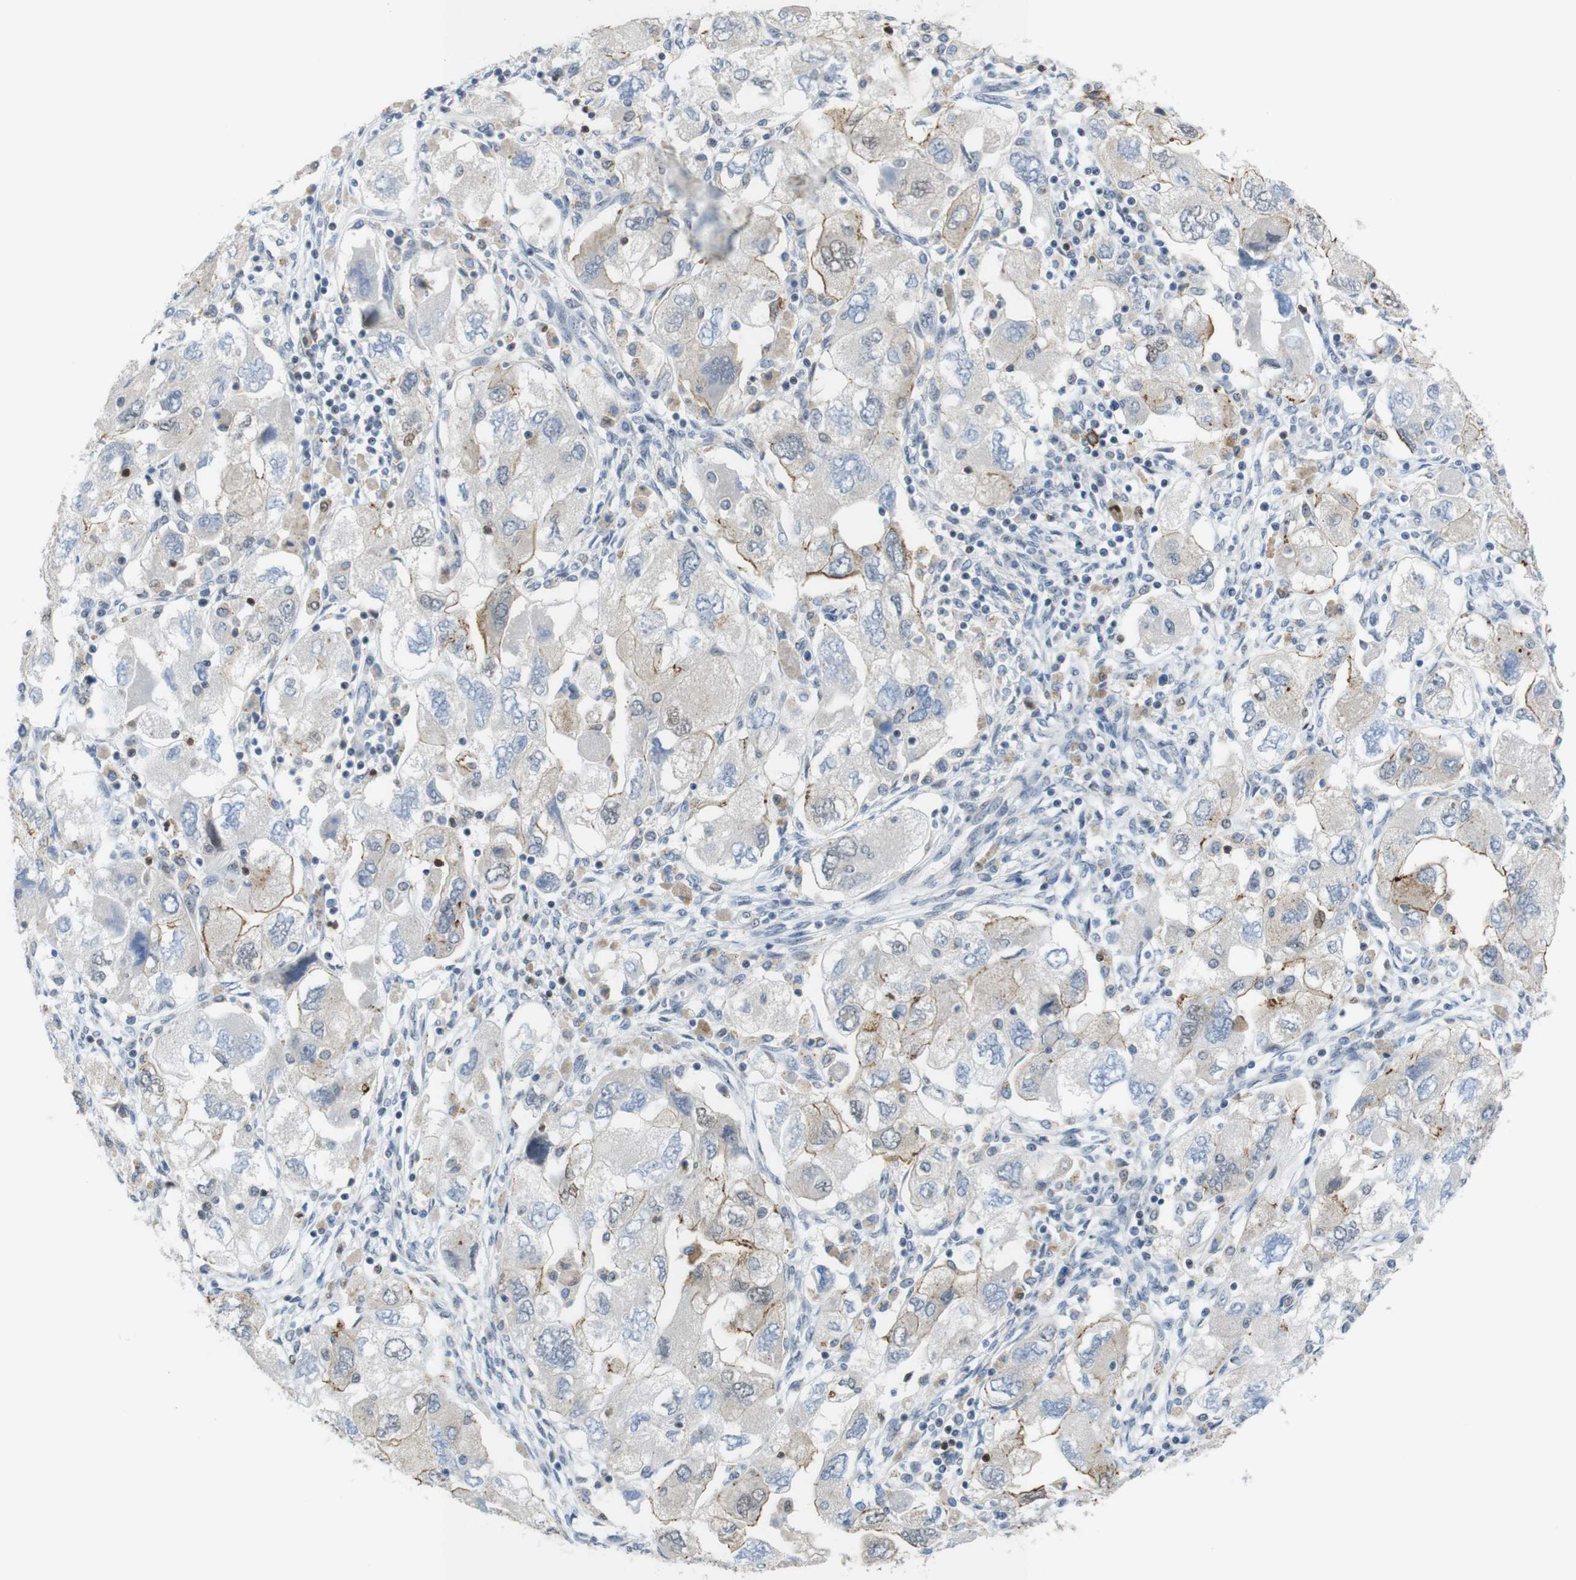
{"staining": {"intensity": "weak", "quantity": "25%-75%", "location": "cytoplasmic/membranous"}, "tissue": "ovarian cancer", "cell_type": "Tumor cells", "image_type": "cancer", "snomed": [{"axis": "morphology", "description": "Carcinoma, NOS"}, {"axis": "morphology", "description": "Cystadenocarcinoma, serous, NOS"}, {"axis": "topography", "description": "Ovary"}], "caption": "DAB immunohistochemical staining of human carcinoma (ovarian) exhibits weak cytoplasmic/membranous protein positivity in approximately 25%-75% of tumor cells.", "gene": "TJP3", "patient": {"sex": "female", "age": 69}}